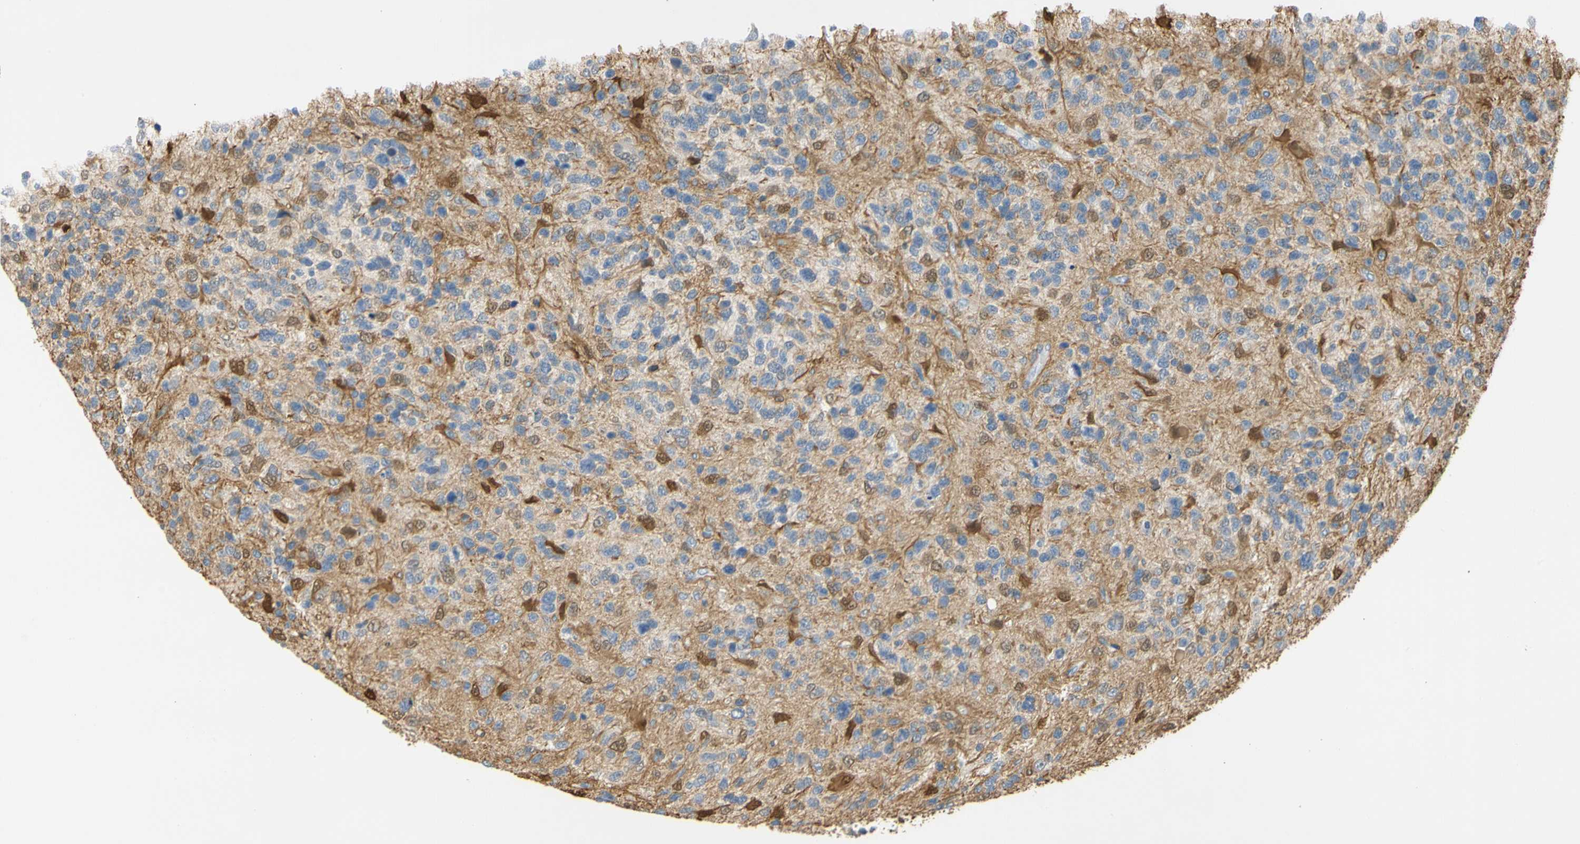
{"staining": {"intensity": "moderate", "quantity": "<25%", "location": "cytoplasmic/membranous,nuclear"}, "tissue": "glioma", "cell_type": "Tumor cells", "image_type": "cancer", "snomed": [{"axis": "morphology", "description": "Glioma, malignant, High grade"}, {"axis": "topography", "description": "Brain"}], "caption": "IHC (DAB (3,3'-diaminobenzidine)) staining of glioma demonstrates moderate cytoplasmic/membranous and nuclear protein staining in approximately <25% of tumor cells.", "gene": "S100A6", "patient": {"sex": "female", "age": 58}}